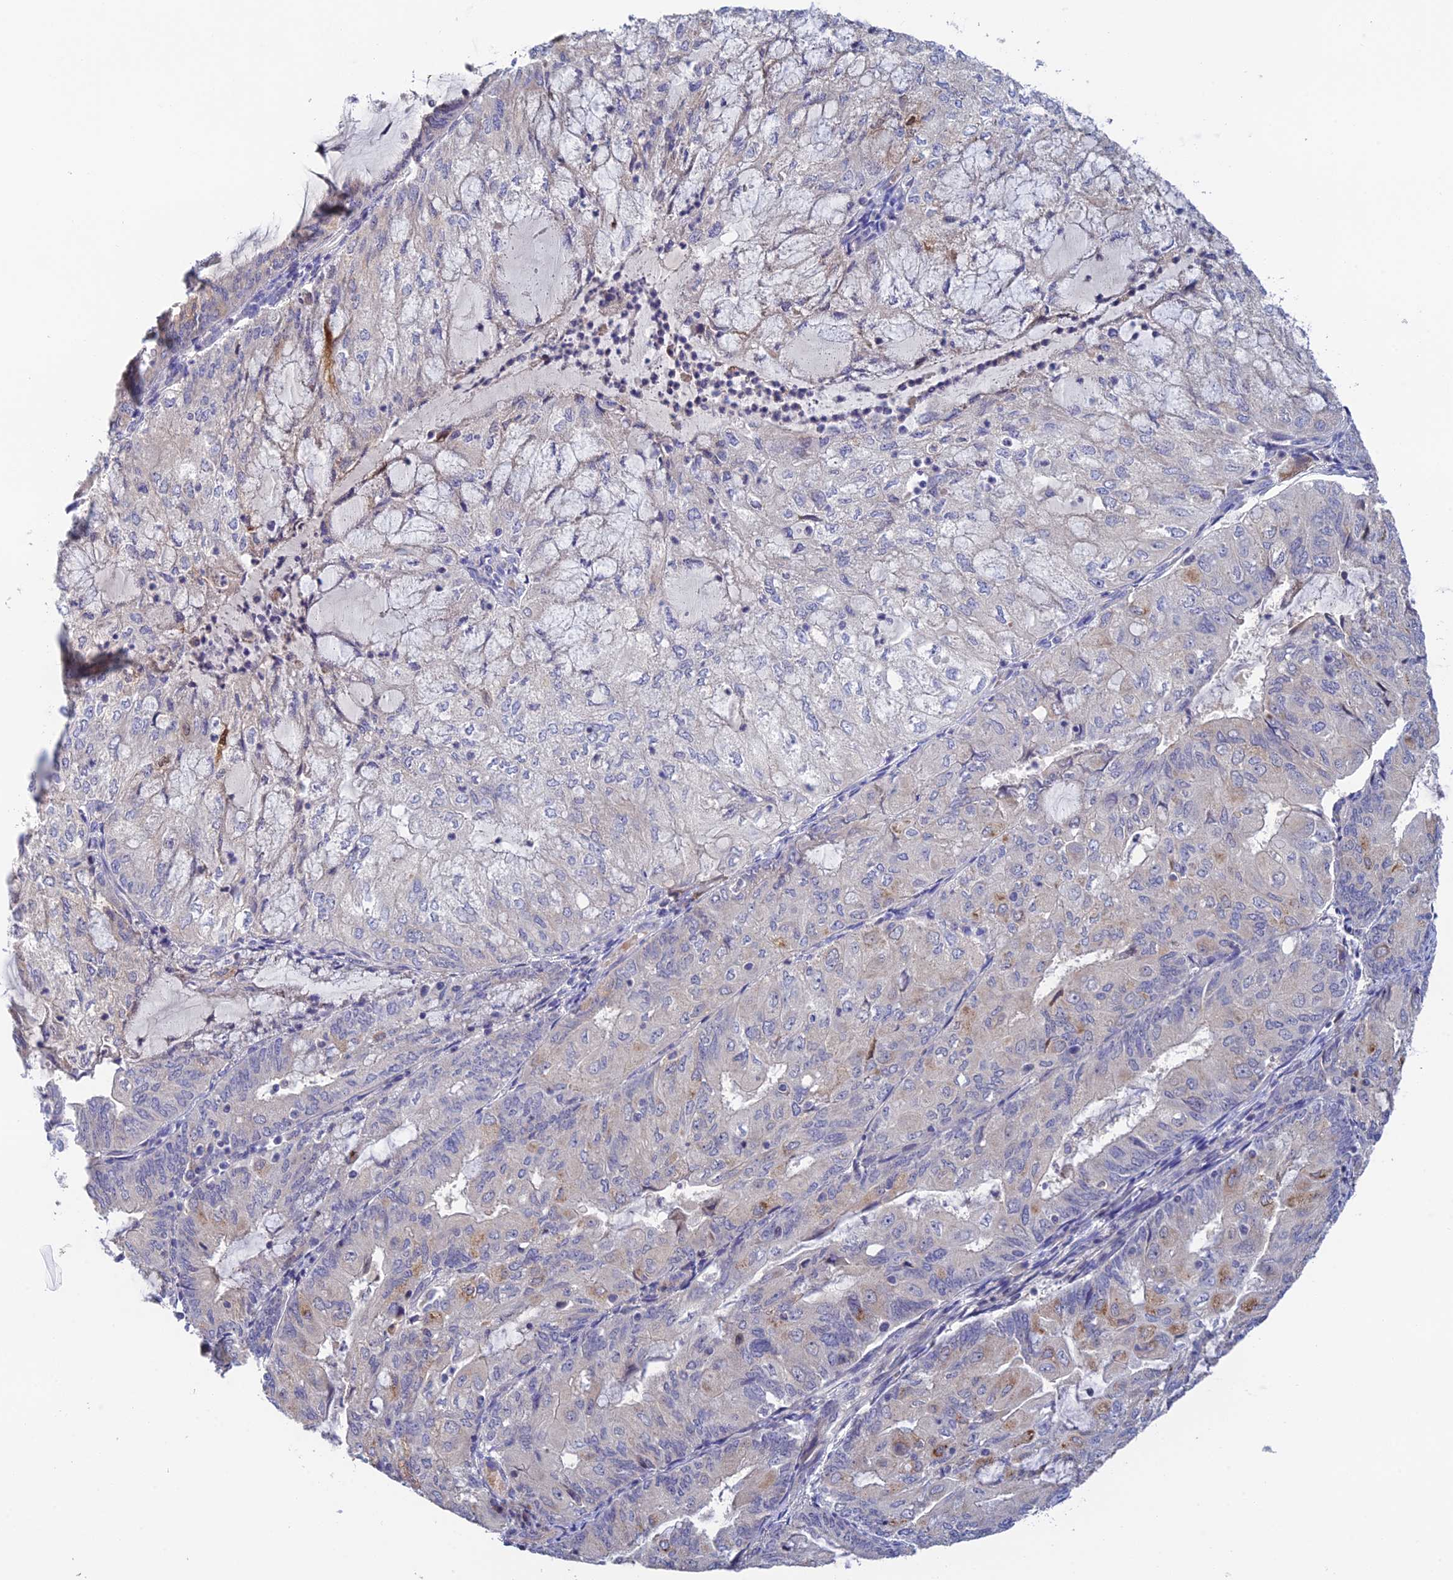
{"staining": {"intensity": "weak", "quantity": "<25%", "location": "cytoplasmic/membranous"}, "tissue": "endometrial cancer", "cell_type": "Tumor cells", "image_type": "cancer", "snomed": [{"axis": "morphology", "description": "Adenocarcinoma, NOS"}, {"axis": "topography", "description": "Endometrium"}], "caption": "Human endometrial cancer (adenocarcinoma) stained for a protein using IHC reveals no staining in tumor cells.", "gene": "CWH43", "patient": {"sex": "female", "age": 81}}